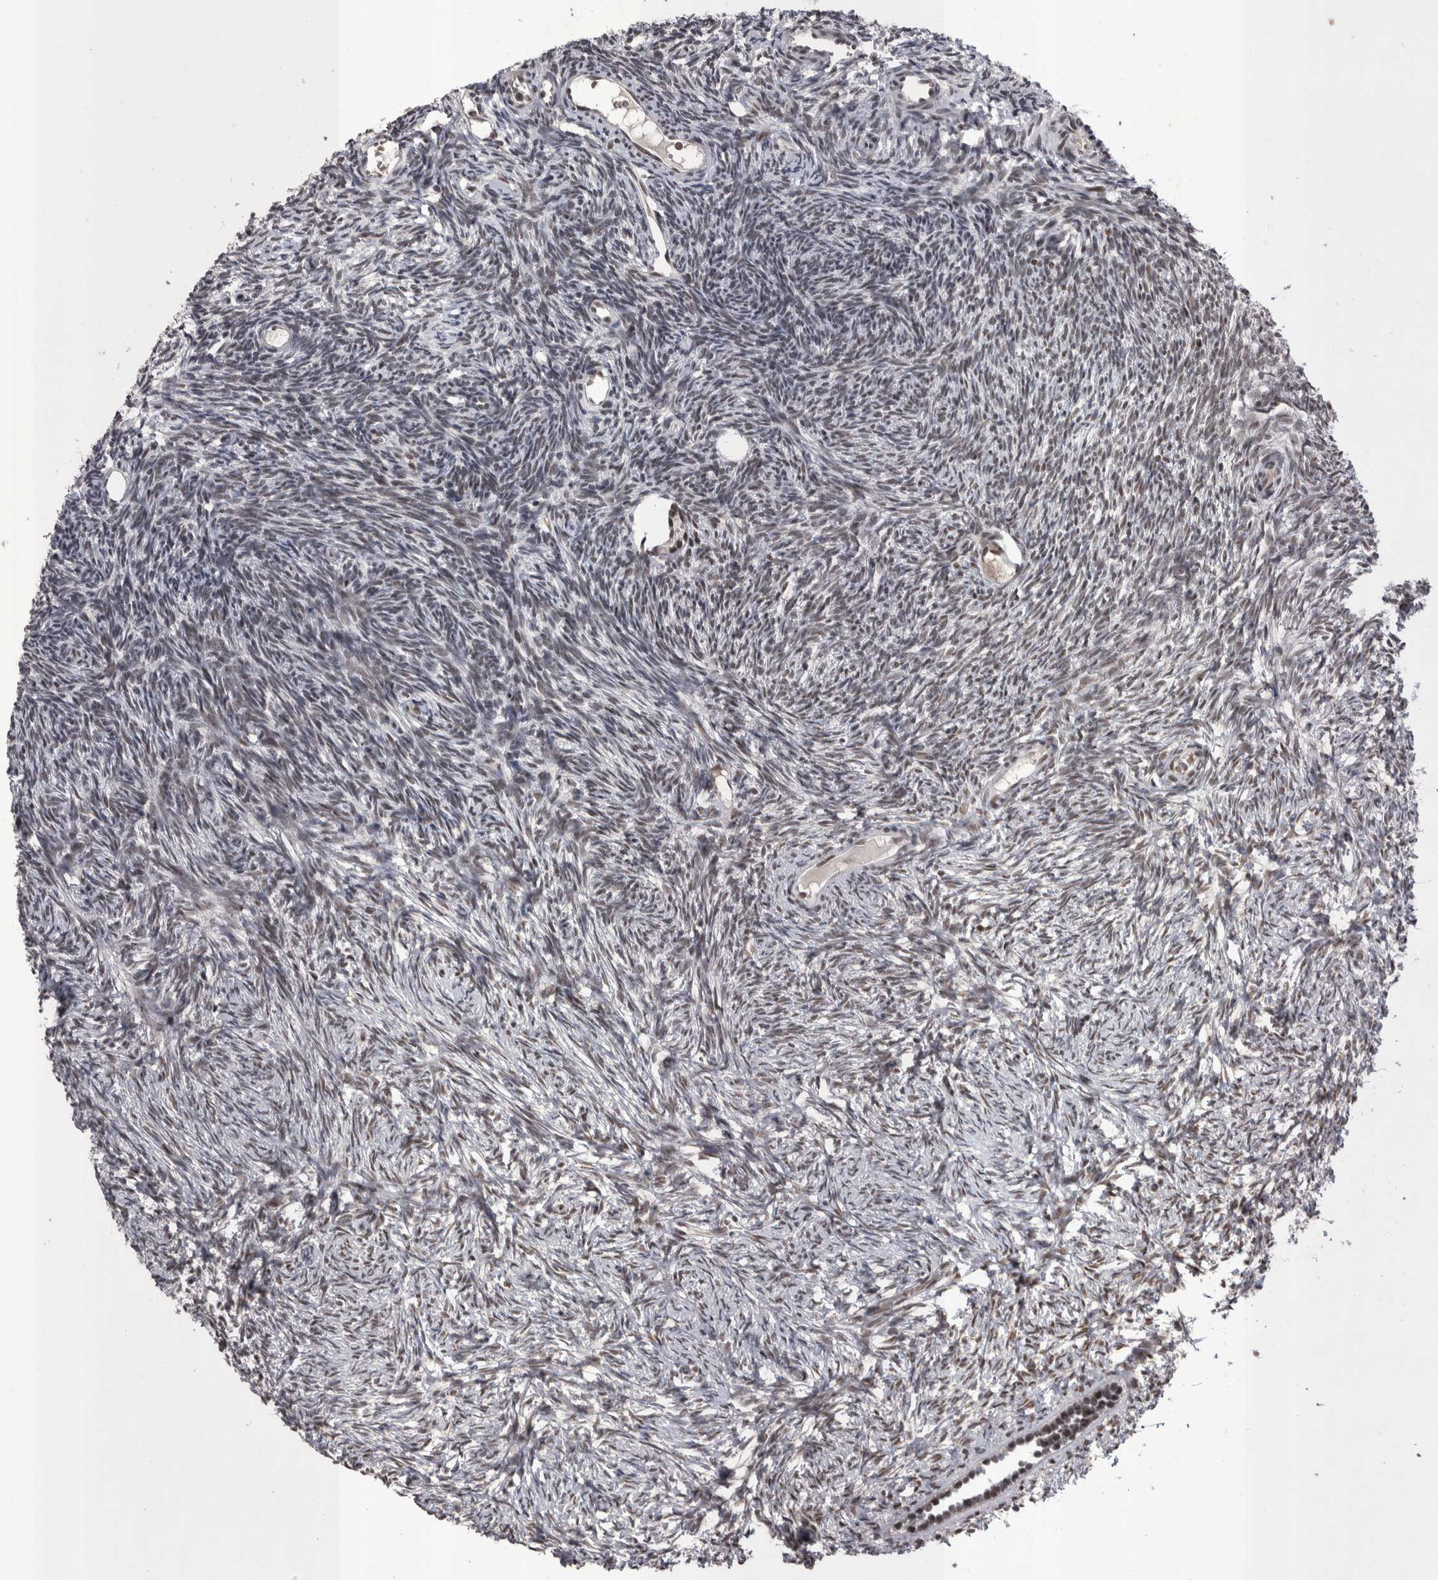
{"staining": {"intensity": "moderate", "quantity": ">75%", "location": "cytoplasmic/membranous,nuclear"}, "tissue": "ovary", "cell_type": "Follicle cells", "image_type": "normal", "snomed": [{"axis": "morphology", "description": "Normal tissue, NOS"}, {"axis": "topography", "description": "Ovary"}], "caption": "About >75% of follicle cells in benign ovary exhibit moderate cytoplasmic/membranous,nuclear protein expression as visualized by brown immunohistochemical staining.", "gene": "DMTF1", "patient": {"sex": "female", "age": 34}}